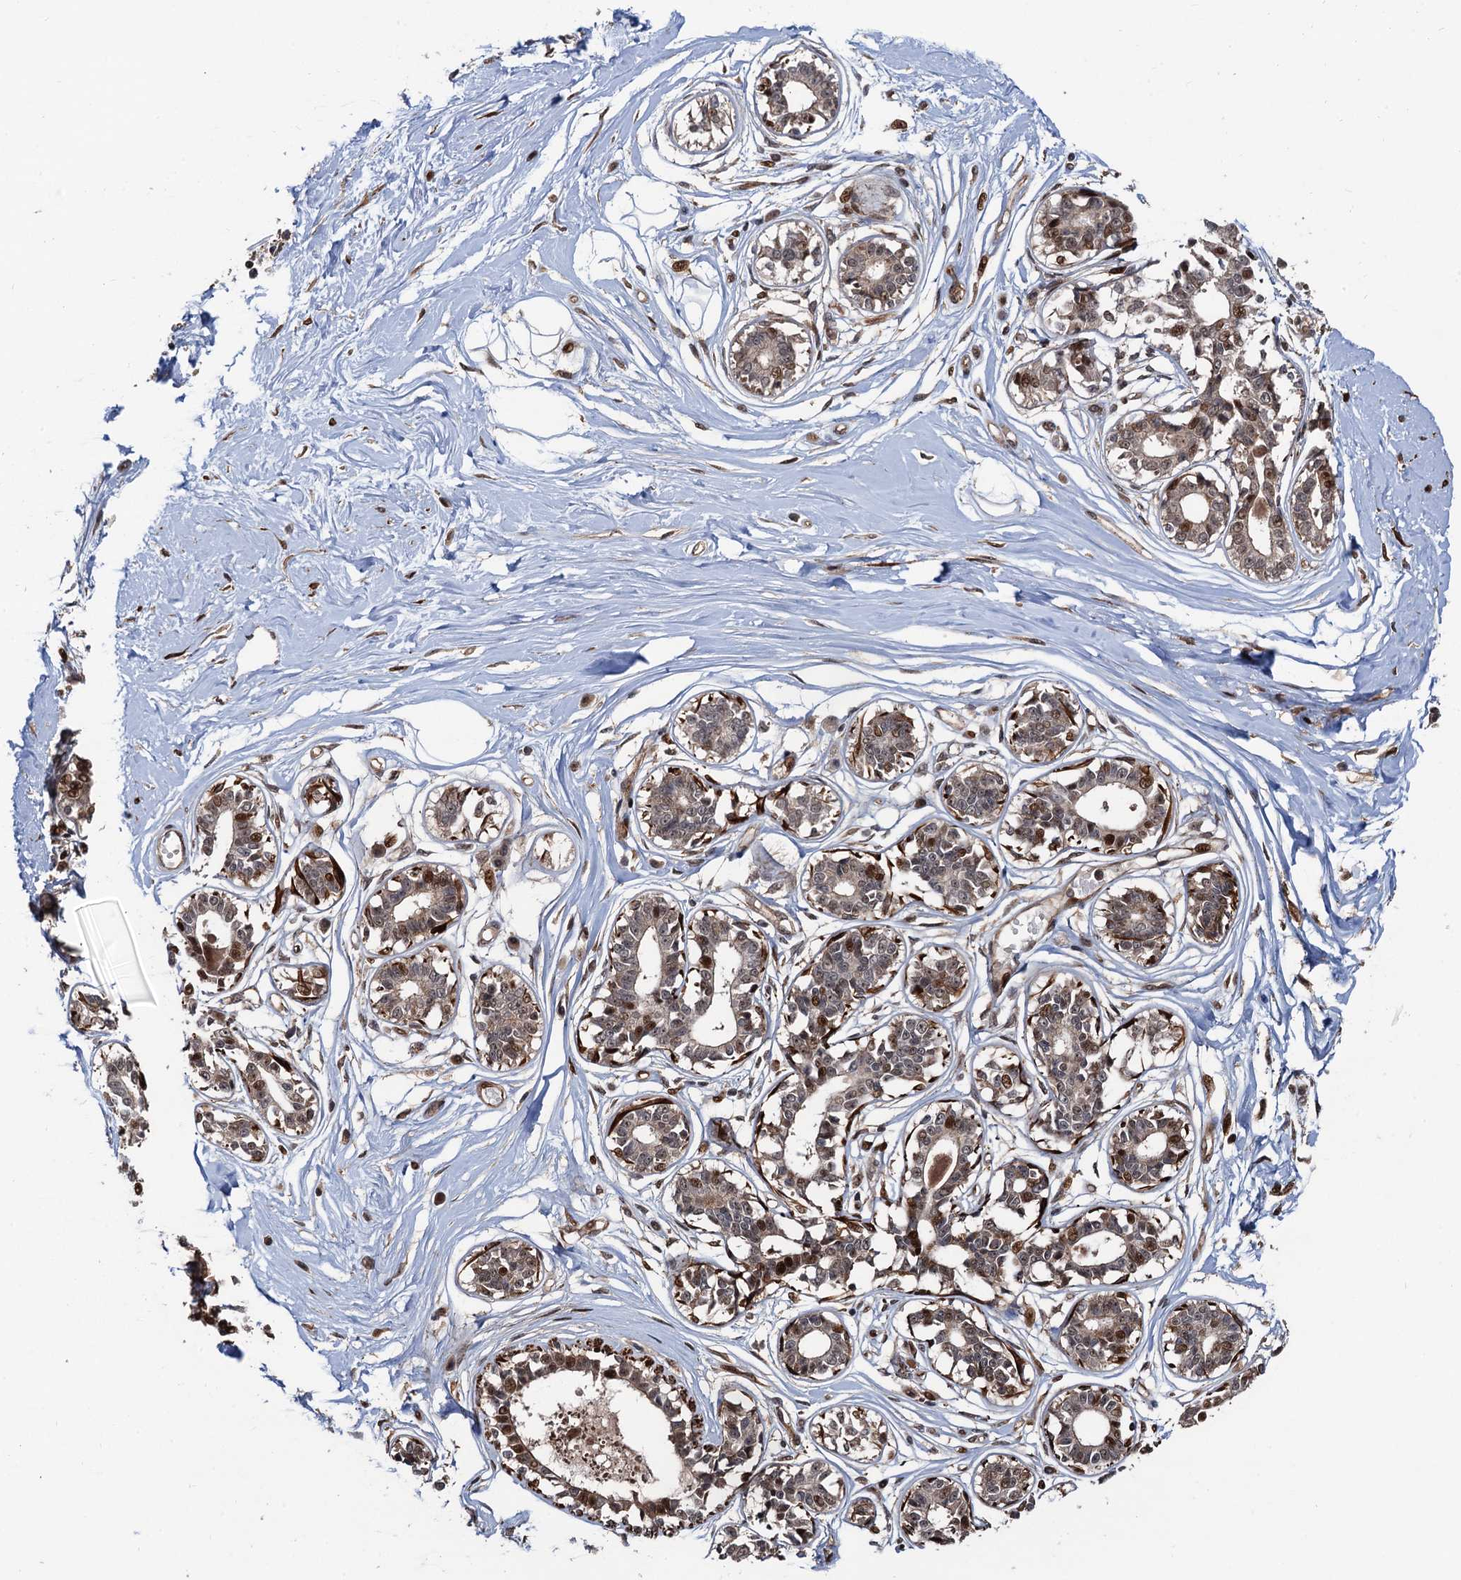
{"staining": {"intensity": "moderate", "quantity": "25%-75%", "location": "nuclear"}, "tissue": "breast", "cell_type": "Adipocytes", "image_type": "normal", "snomed": [{"axis": "morphology", "description": "Normal tissue, NOS"}, {"axis": "topography", "description": "Breast"}], "caption": "IHC of normal breast exhibits medium levels of moderate nuclear positivity in about 25%-75% of adipocytes. (Brightfield microscopy of DAB IHC at high magnification).", "gene": "SNRNP25", "patient": {"sex": "female", "age": 45}}